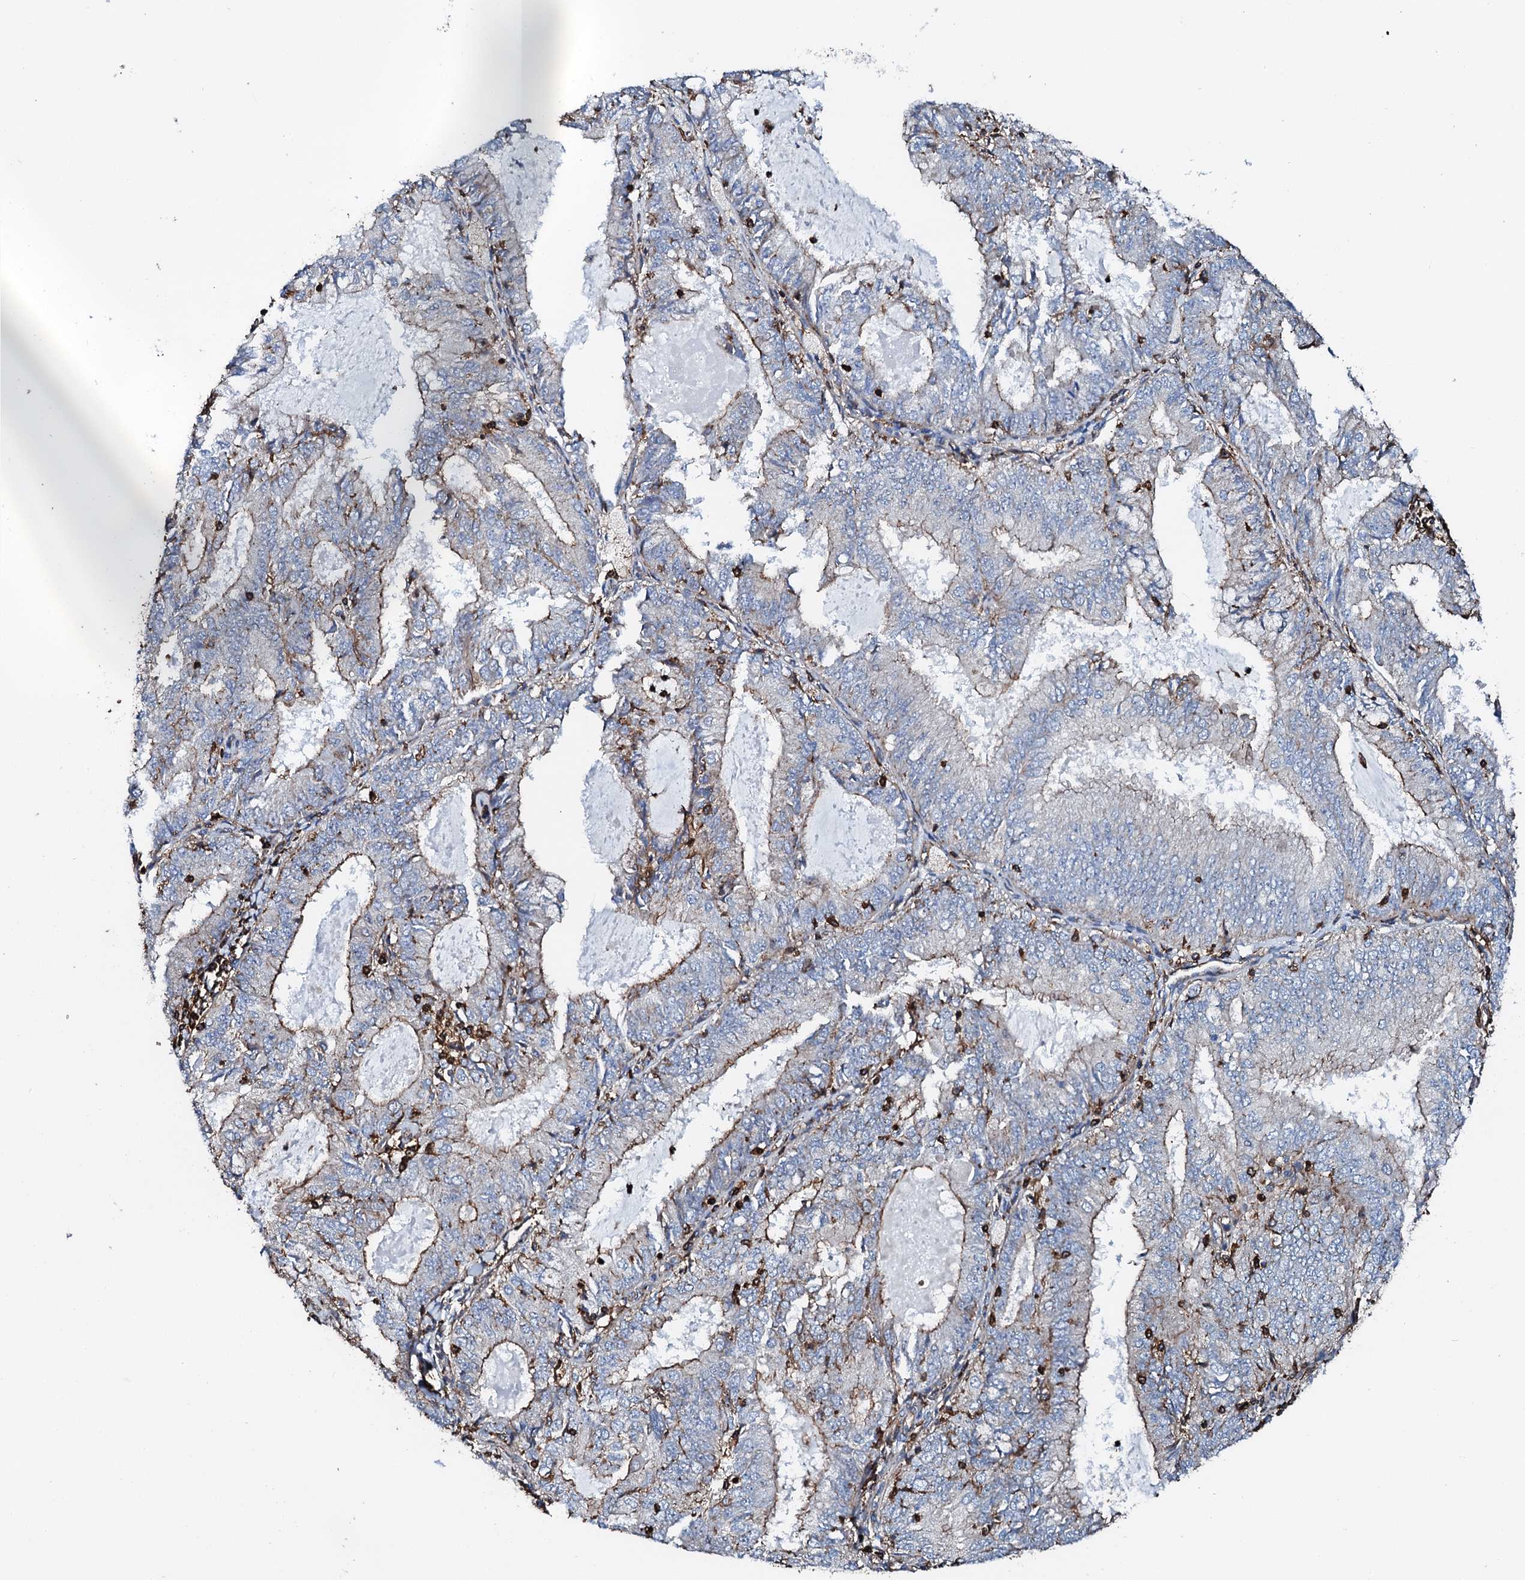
{"staining": {"intensity": "moderate", "quantity": "25%-75%", "location": "cytoplasmic/membranous"}, "tissue": "endometrial cancer", "cell_type": "Tumor cells", "image_type": "cancer", "snomed": [{"axis": "morphology", "description": "Adenocarcinoma, NOS"}, {"axis": "topography", "description": "Endometrium"}], "caption": "Endometrial cancer (adenocarcinoma) tissue exhibits moderate cytoplasmic/membranous expression in about 25%-75% of tumor cells, visualized by immunohistochemistry.", "gene": "INTS10", "patient": {"sex": "female", "age": 57}}